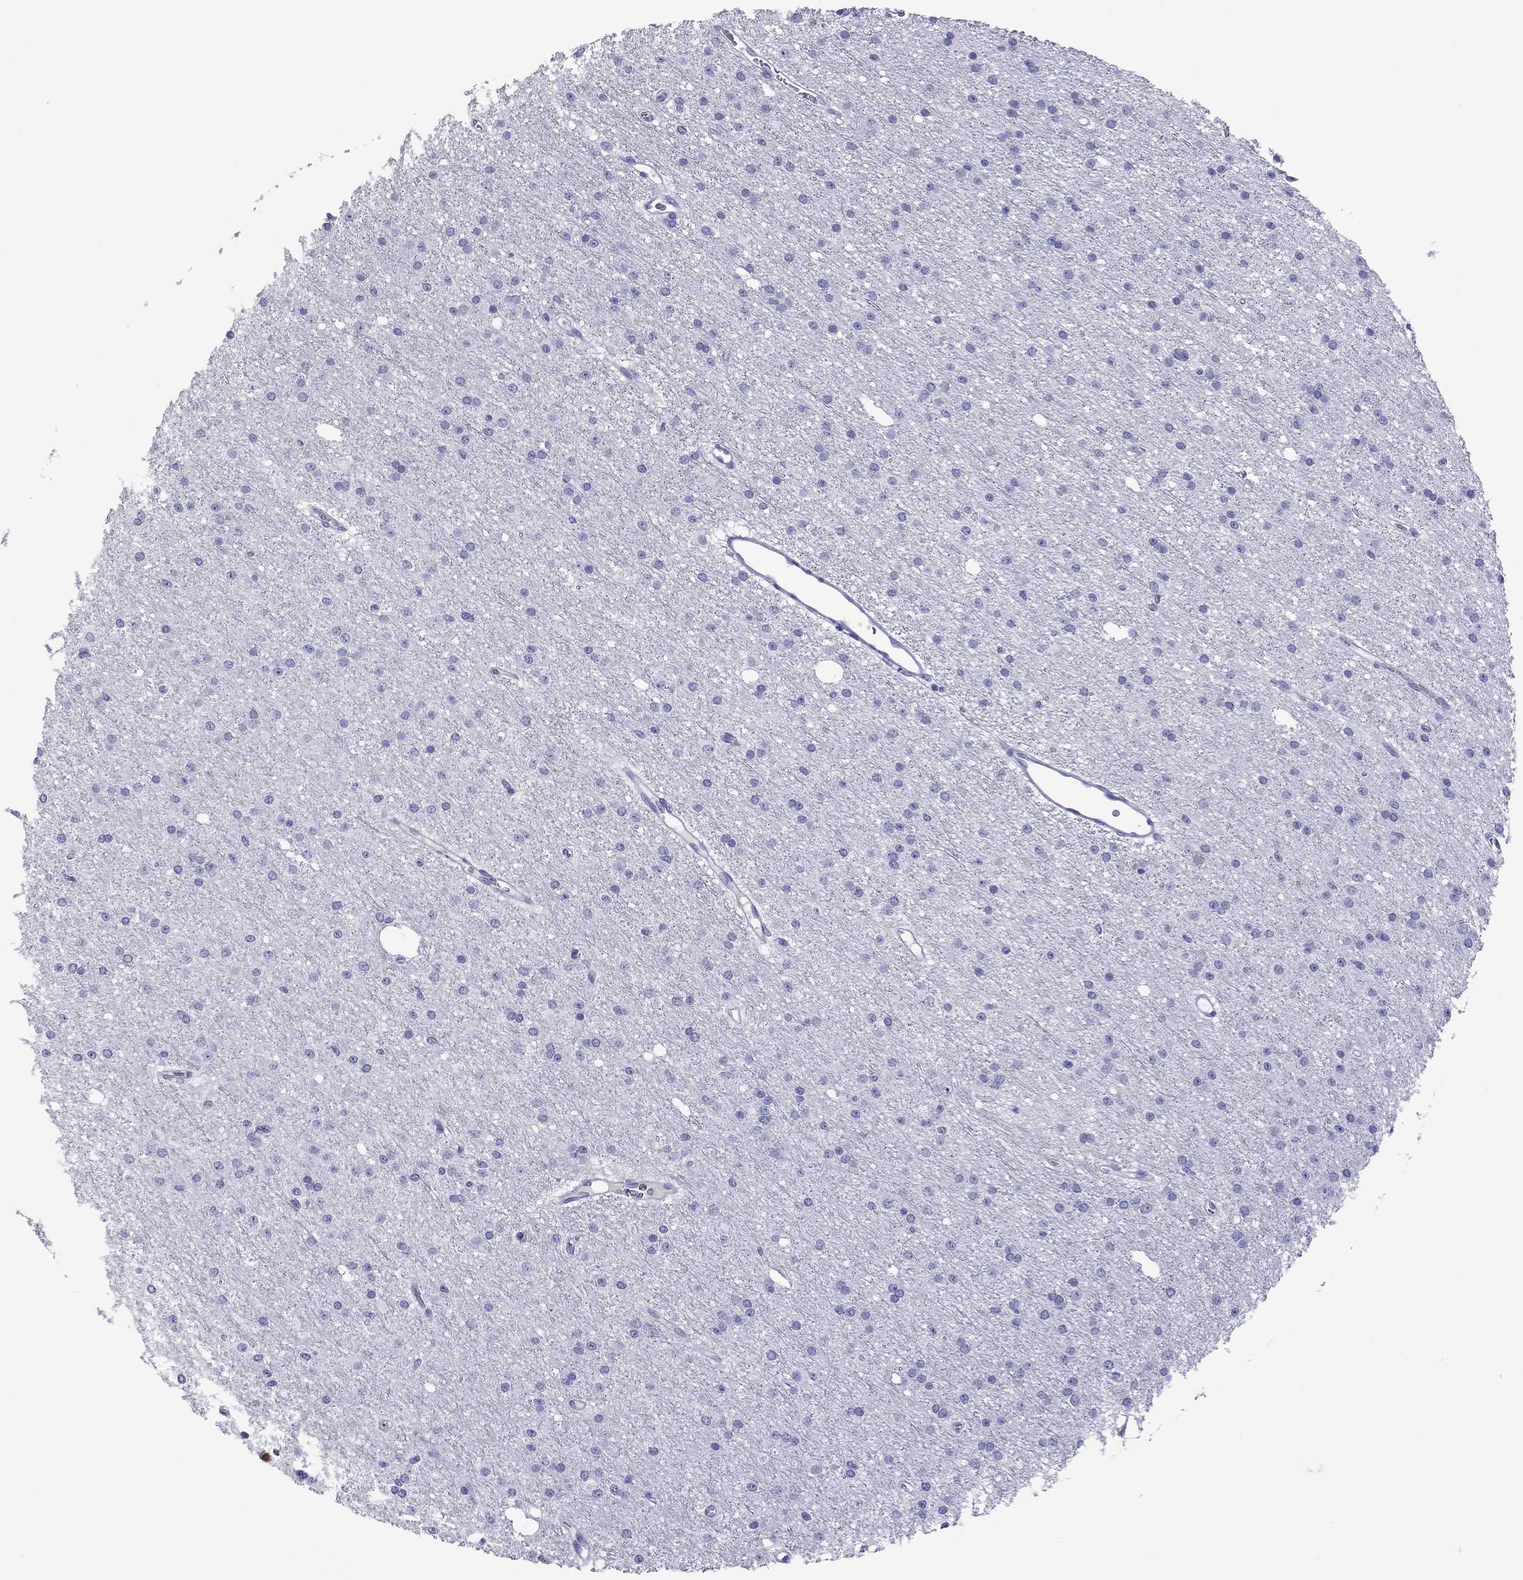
{"staining": {"intensity": "negative", "quantity": "none", "location": "none"}, "tissue": "glioma", "cell_type": "Tumor cells", "image_type": "cancer", "snomed": [{"axis": "morphology", "description": "Glioma, malignant, Low grade"}, {"axis": "topography", "description": "Brain"}], "caption": "DAB immunohistochemical staining of malignant glioma (low-grade) reveals no significant positivity in tumor cells.", "gene": "SLAMF1", "patient": {"sex": "male", "age": 27}}